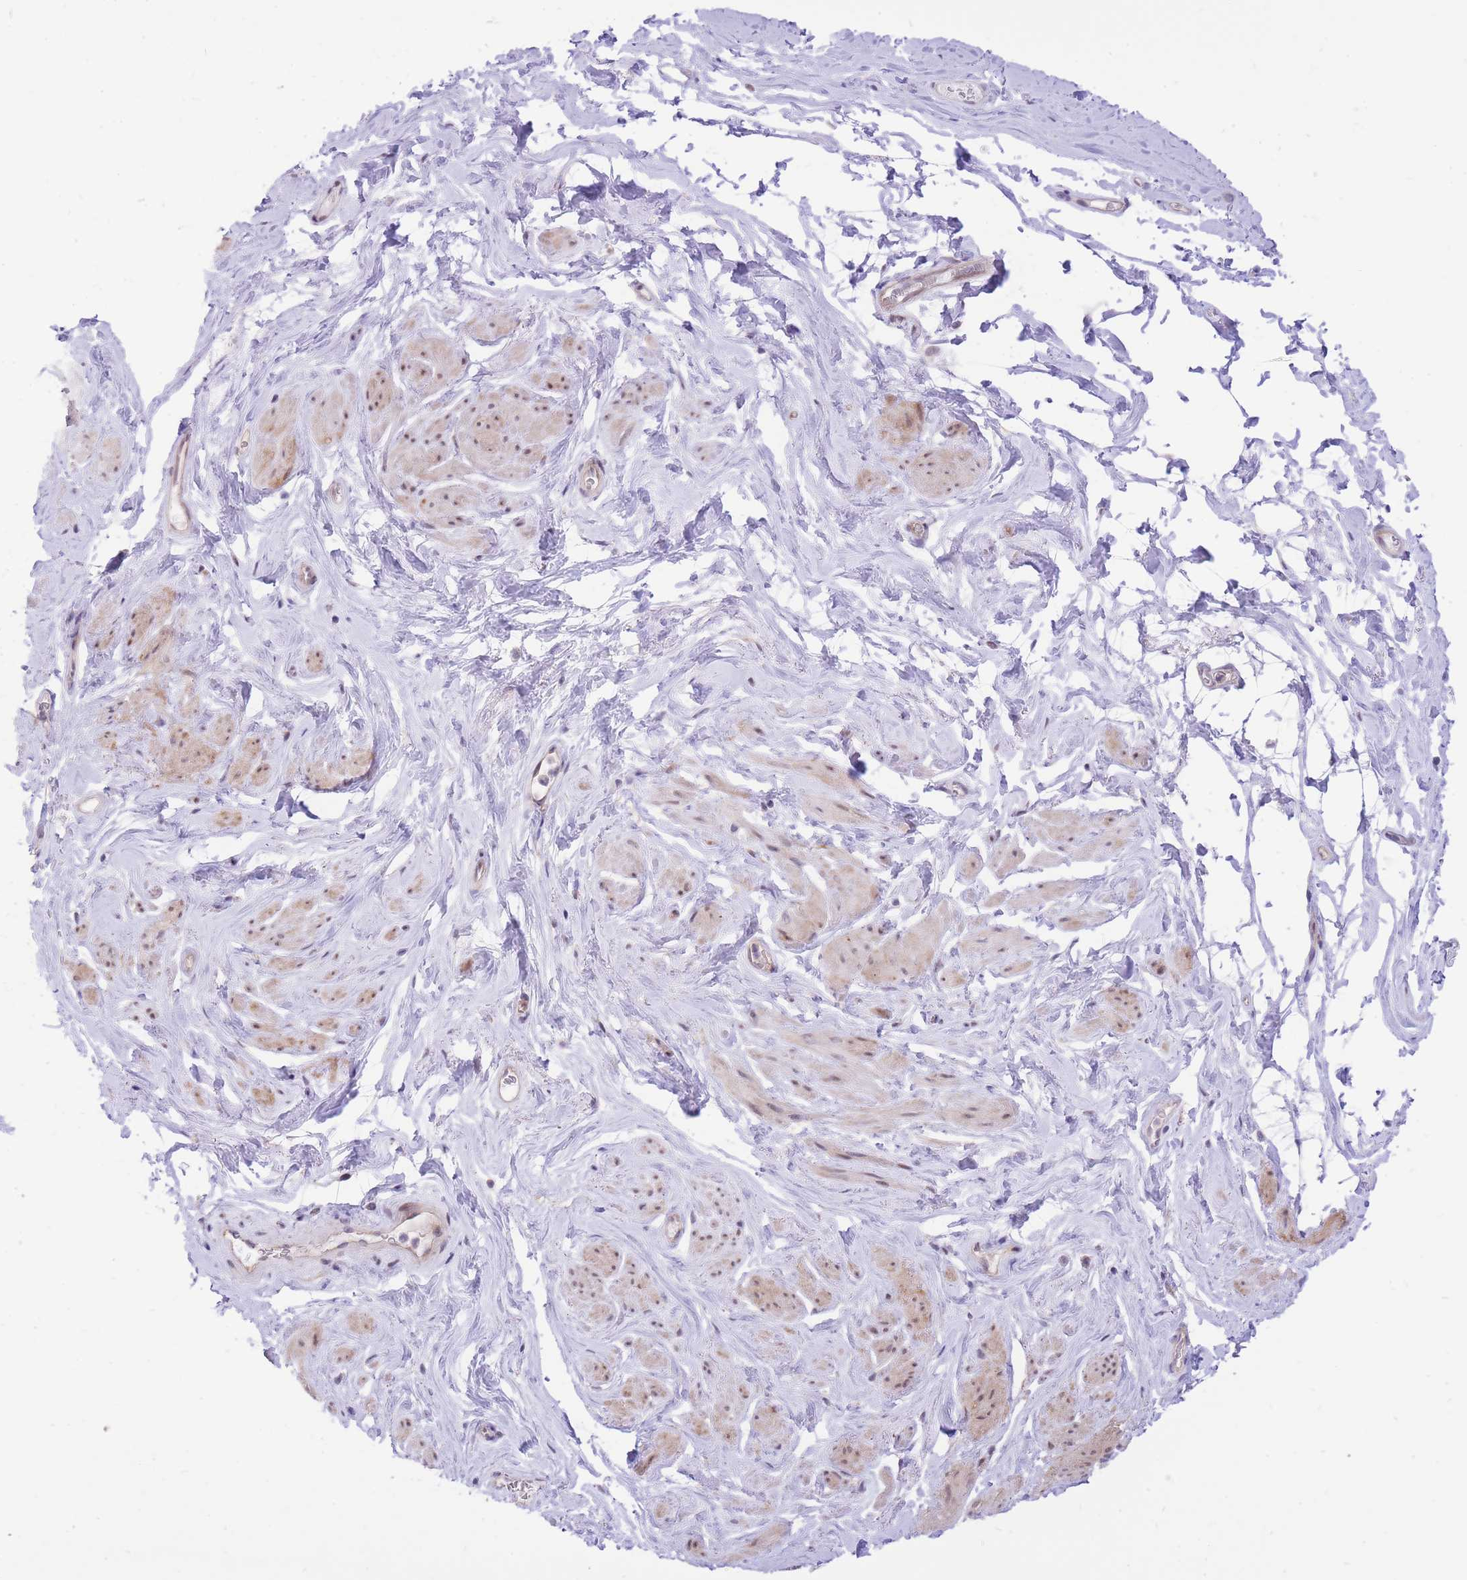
{"staining": {"intensity": "weak", "quantity": "25%-75%", "location": "cytoplasmic/membranous,nuclear"}, "tissue": "smooth muscle", "cell_type": "Smooth muscle cells", "image_type": "normal", "snomed": [{"axis": "morphology", "description": "Normal tissue, NOS"}, {"axis": "topography", "description": "Smooth muscle"}, {"axis": "topography", "description": "Peripheral nerve tissue"}], "caption": "Smooth muscle cells display weak cytoplasmic/membranous,nuclear positivity in about 25%-75% of cells in benign smooth muscle.", "gene": "MINDY2", "patient": {"sex": "male", "age": 69}}